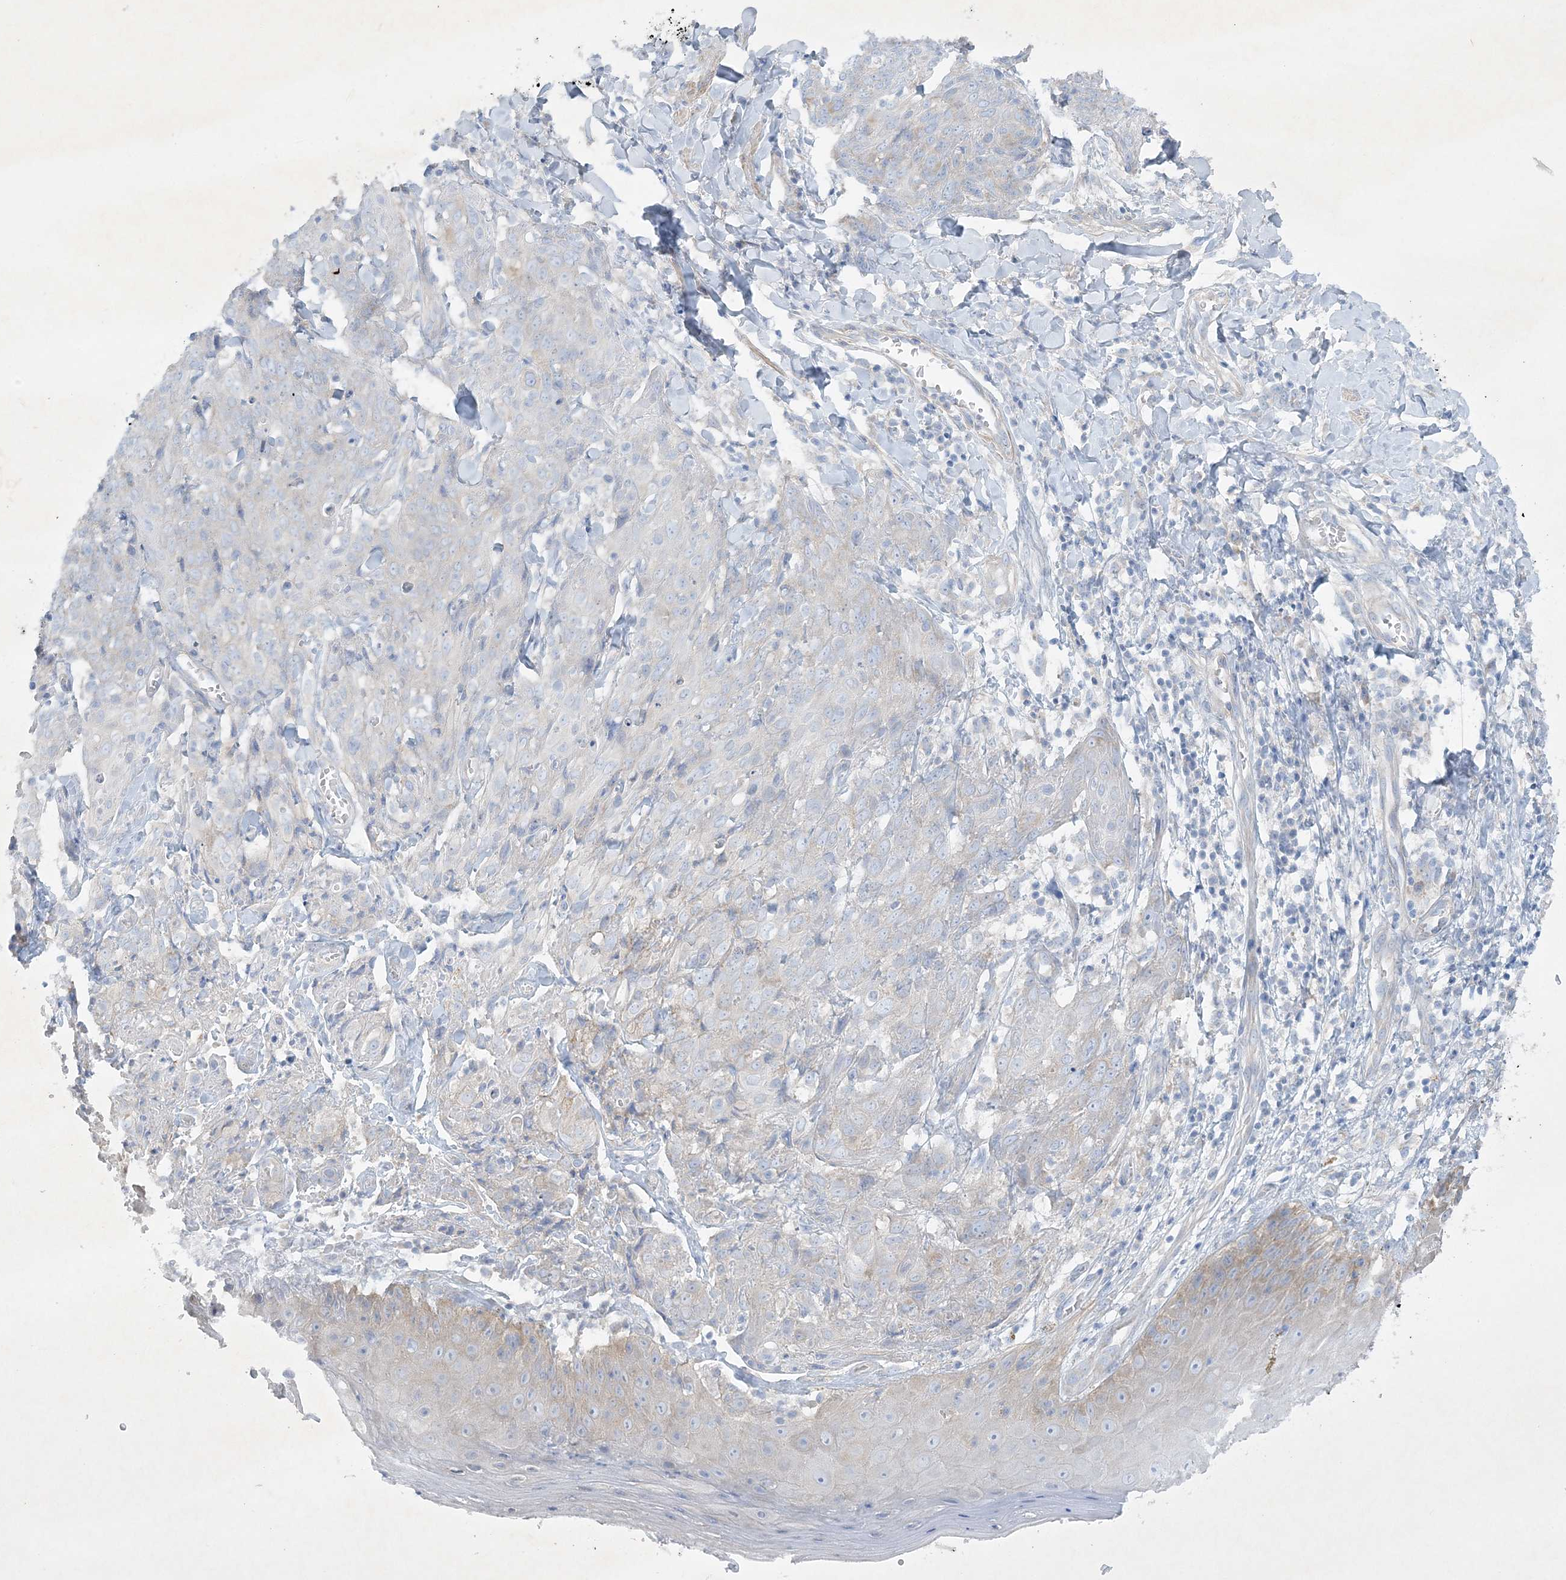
{"staining": {"intensity": "weak", "quantity": "<25%", "location": "cytoplasmic/membranous"}, "tissue": "skin cancer", "cell_type": "Tumor cells", "image_type": "cancer", "snomed": [{"axis": "morphology", "description": "Squamous cell carcinoma, NOS"}, {"axis": "topography", "description": "Skin"}, {"axis": "topography", "description": "Vulva"}], "caption": "Immunohistochemistry histopathology image of neoplastic tissue: human skin squamous cell carcinoma stained with DAB demonstrates no significant protein positivity in tumor cells. (Brightfield microscopy of DAB (3,3'-diaminobenzidine) immunohistochemistry (IHC) at high magnification).", "gene": "FARSB", "patient": {"sex": "female", "age": 85}}